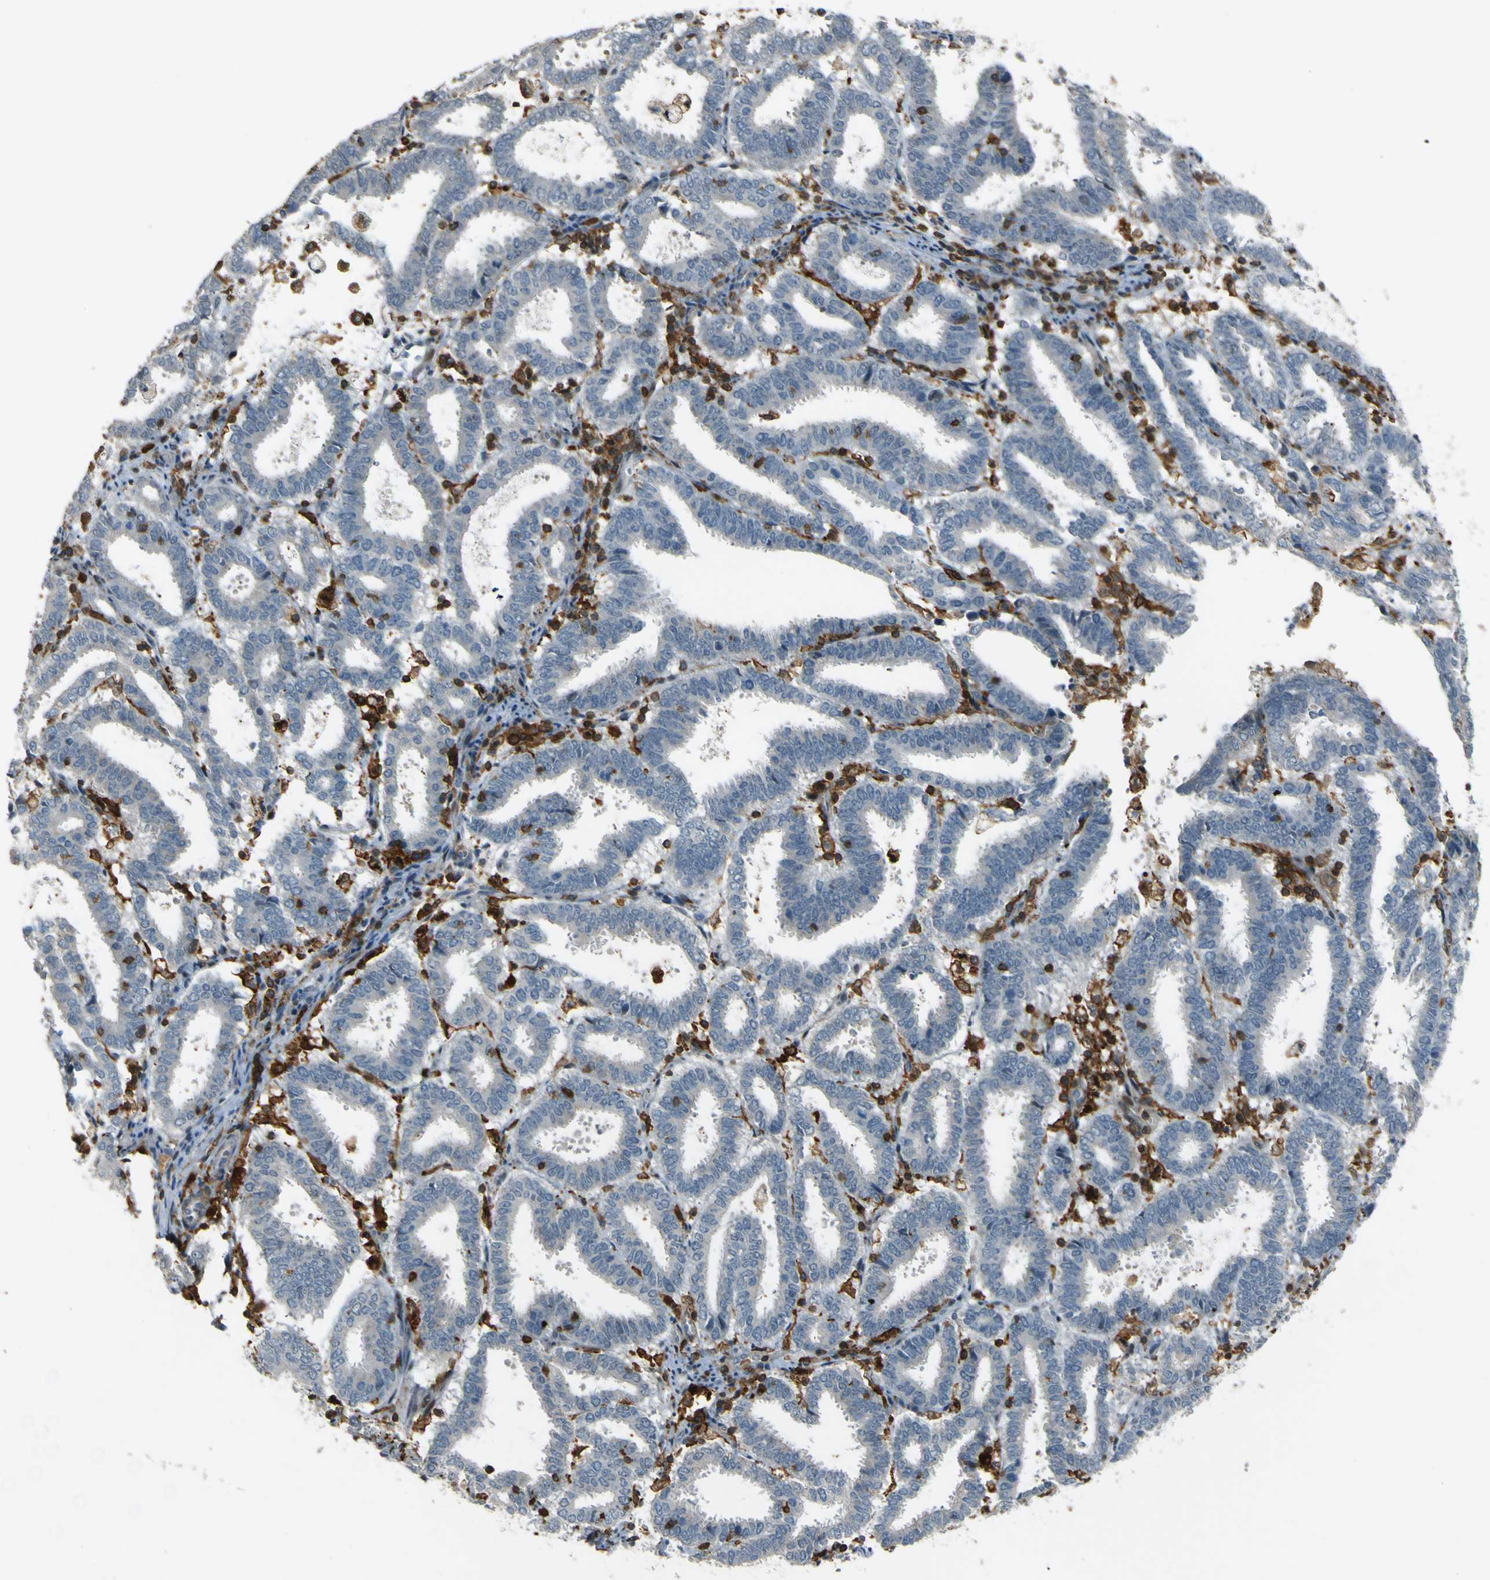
{"staining": {"intensity": "negative", "quantity": "none", "location": "none"}, "tissue": "endometrial cancer", "cell_type": "Tumor cells", "image_type": "cancer", "snomed": [{"axis": "morphology", "description": "Adenocarcinoma, NOS"}, {"axis": "topography", "description": "Uterus"}], "caption": "Protein analysis of endometrial cancer reveals no significant positivity in tumor cells.", "gene": "PCDHB5", "patient": {"sex": "female", "age": 83}}